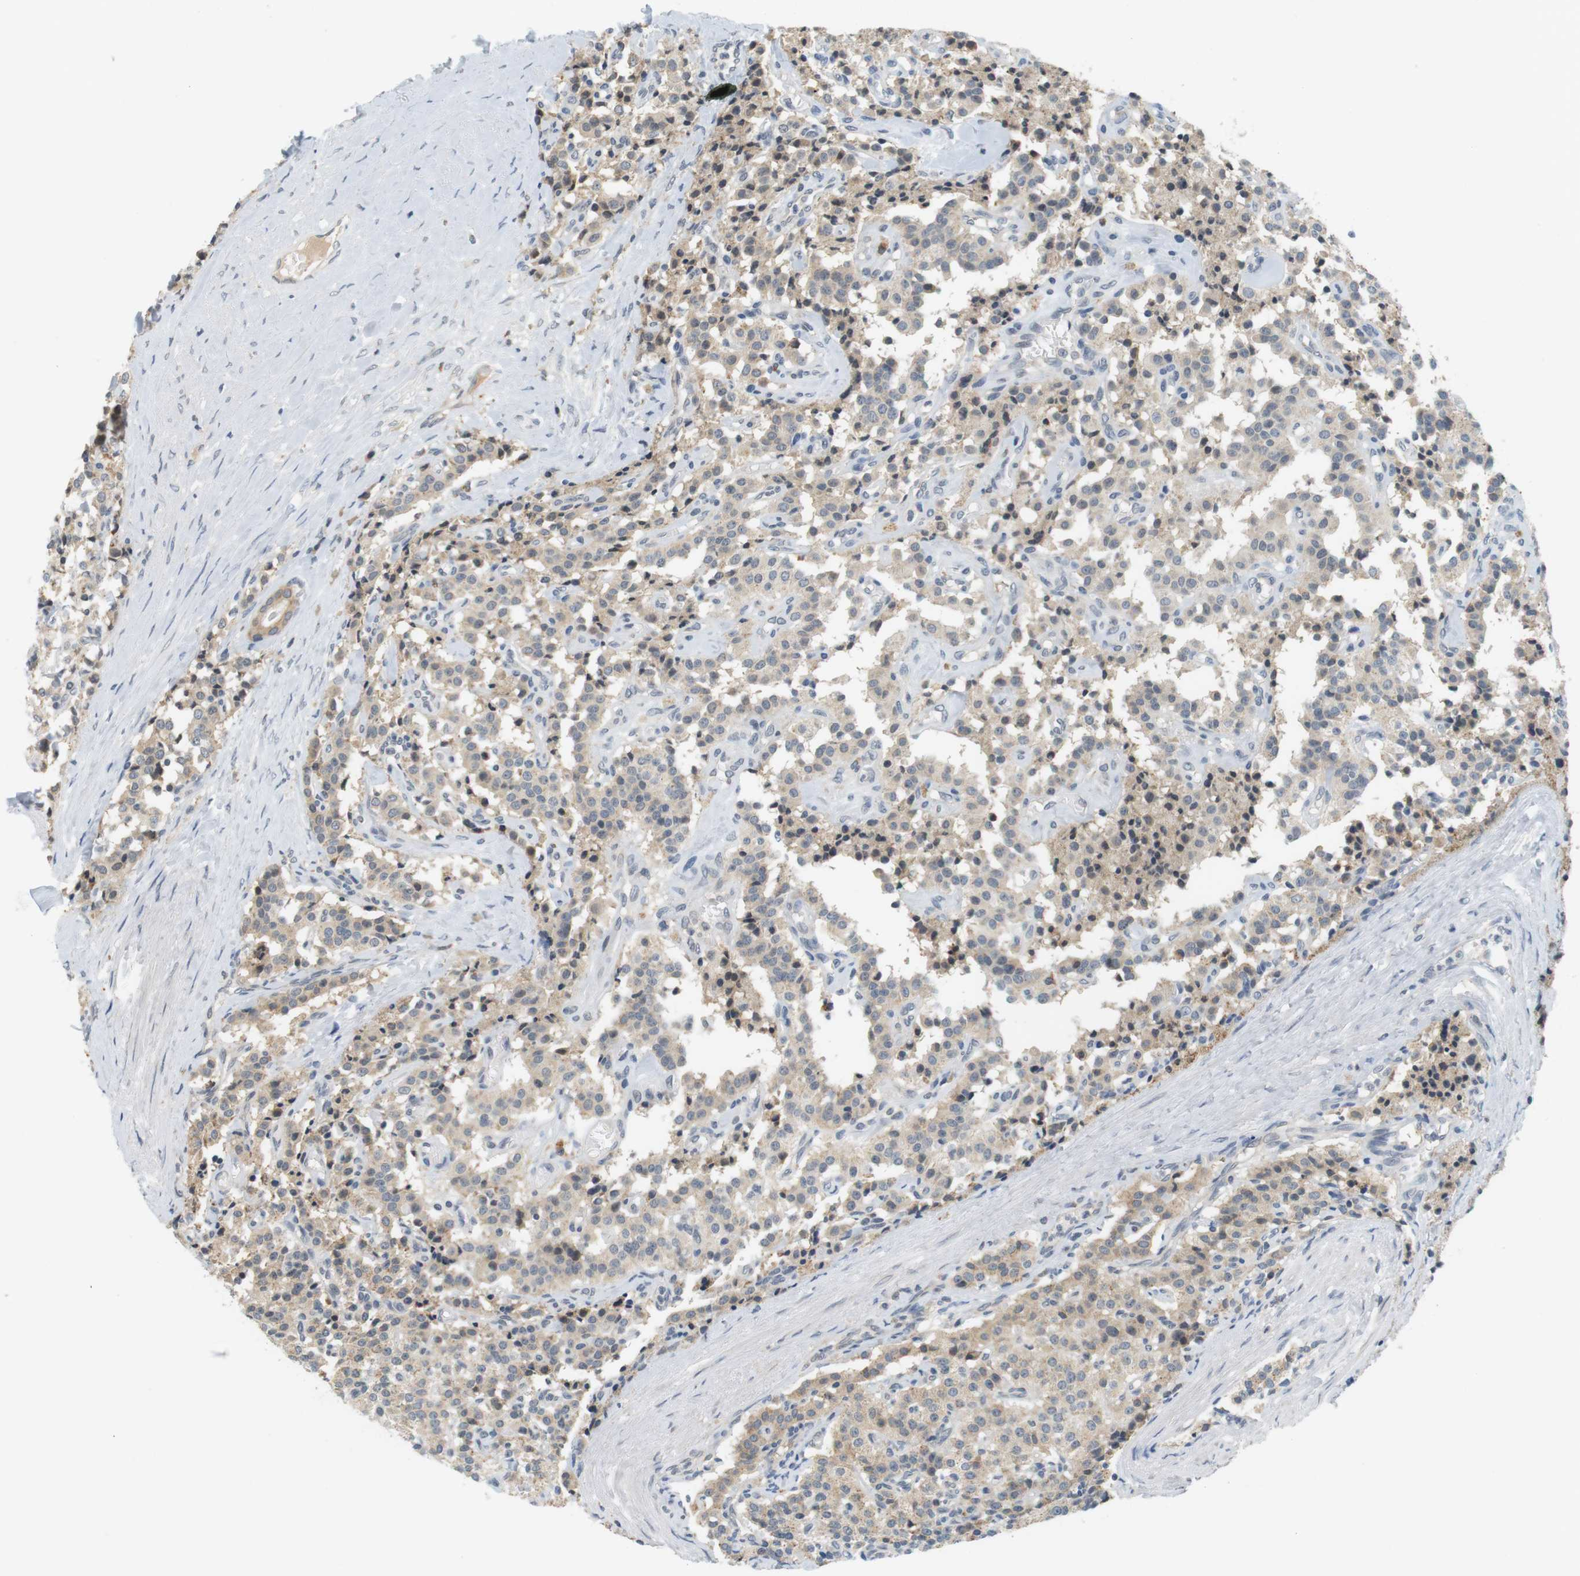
{"staining": {"intensity": "weak", "quantity": ">75%", "location": "cytoplasmic/membranous"}, "tissue": "carcinoid", "cell_type": "Tumor cells", "image_type": "cancer", "snomed": [{"axis": "morphology", "description": "Carcinoid, malignant, NOS"}, {"axis": "topography", "description": "Lung"}], "caption": "Carcinoid stained for a protein (brown) displays weak cytoplasmic/membranous positive staining in about >75% of tumor cells.", "gene": "WNT7A", "patient": {"sex": "male", "age": 30}}